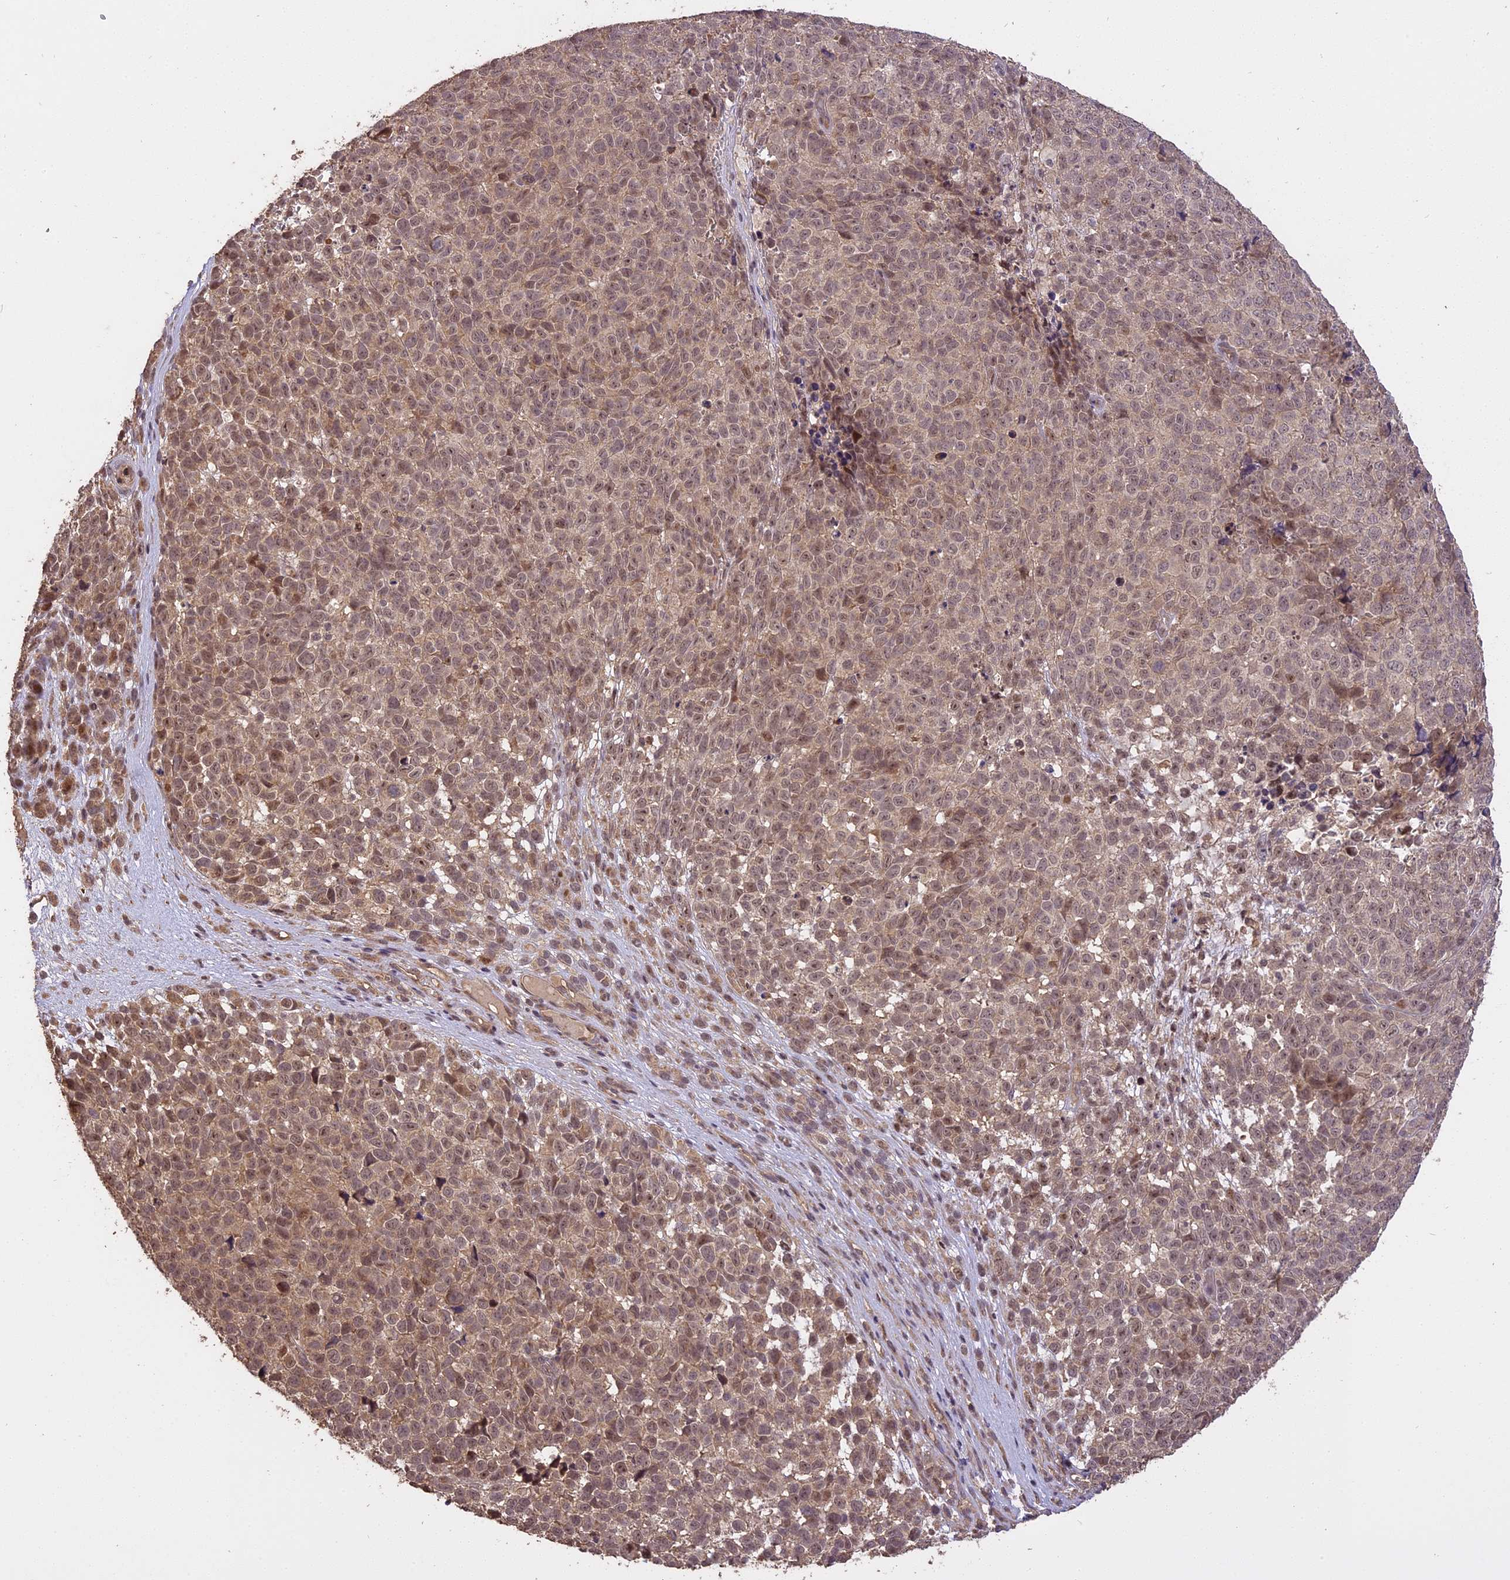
{"staining": {"intensity": "moderate", "quantity": "25%-75%", "location": "cytoplasmic/membranous,nuclear"}, "tissue": "melanoma", "cell_type": "Tumor cells", "image_type": "cancer", "snomed": [{"axis": "morphology", "description": "Malignant melanoma, NOS"}, {"axis": "topography", "description": "Nose, NOS"}], "caption": "Human malignant melanoma stained for a protein (brown) demonstrates moderate cytoplasmic/membranous and nuclear positive expression in about 25%-75% of tumor cells.", "gene": "TIGD7", "patient": {"sex": "female", "age": 48}}